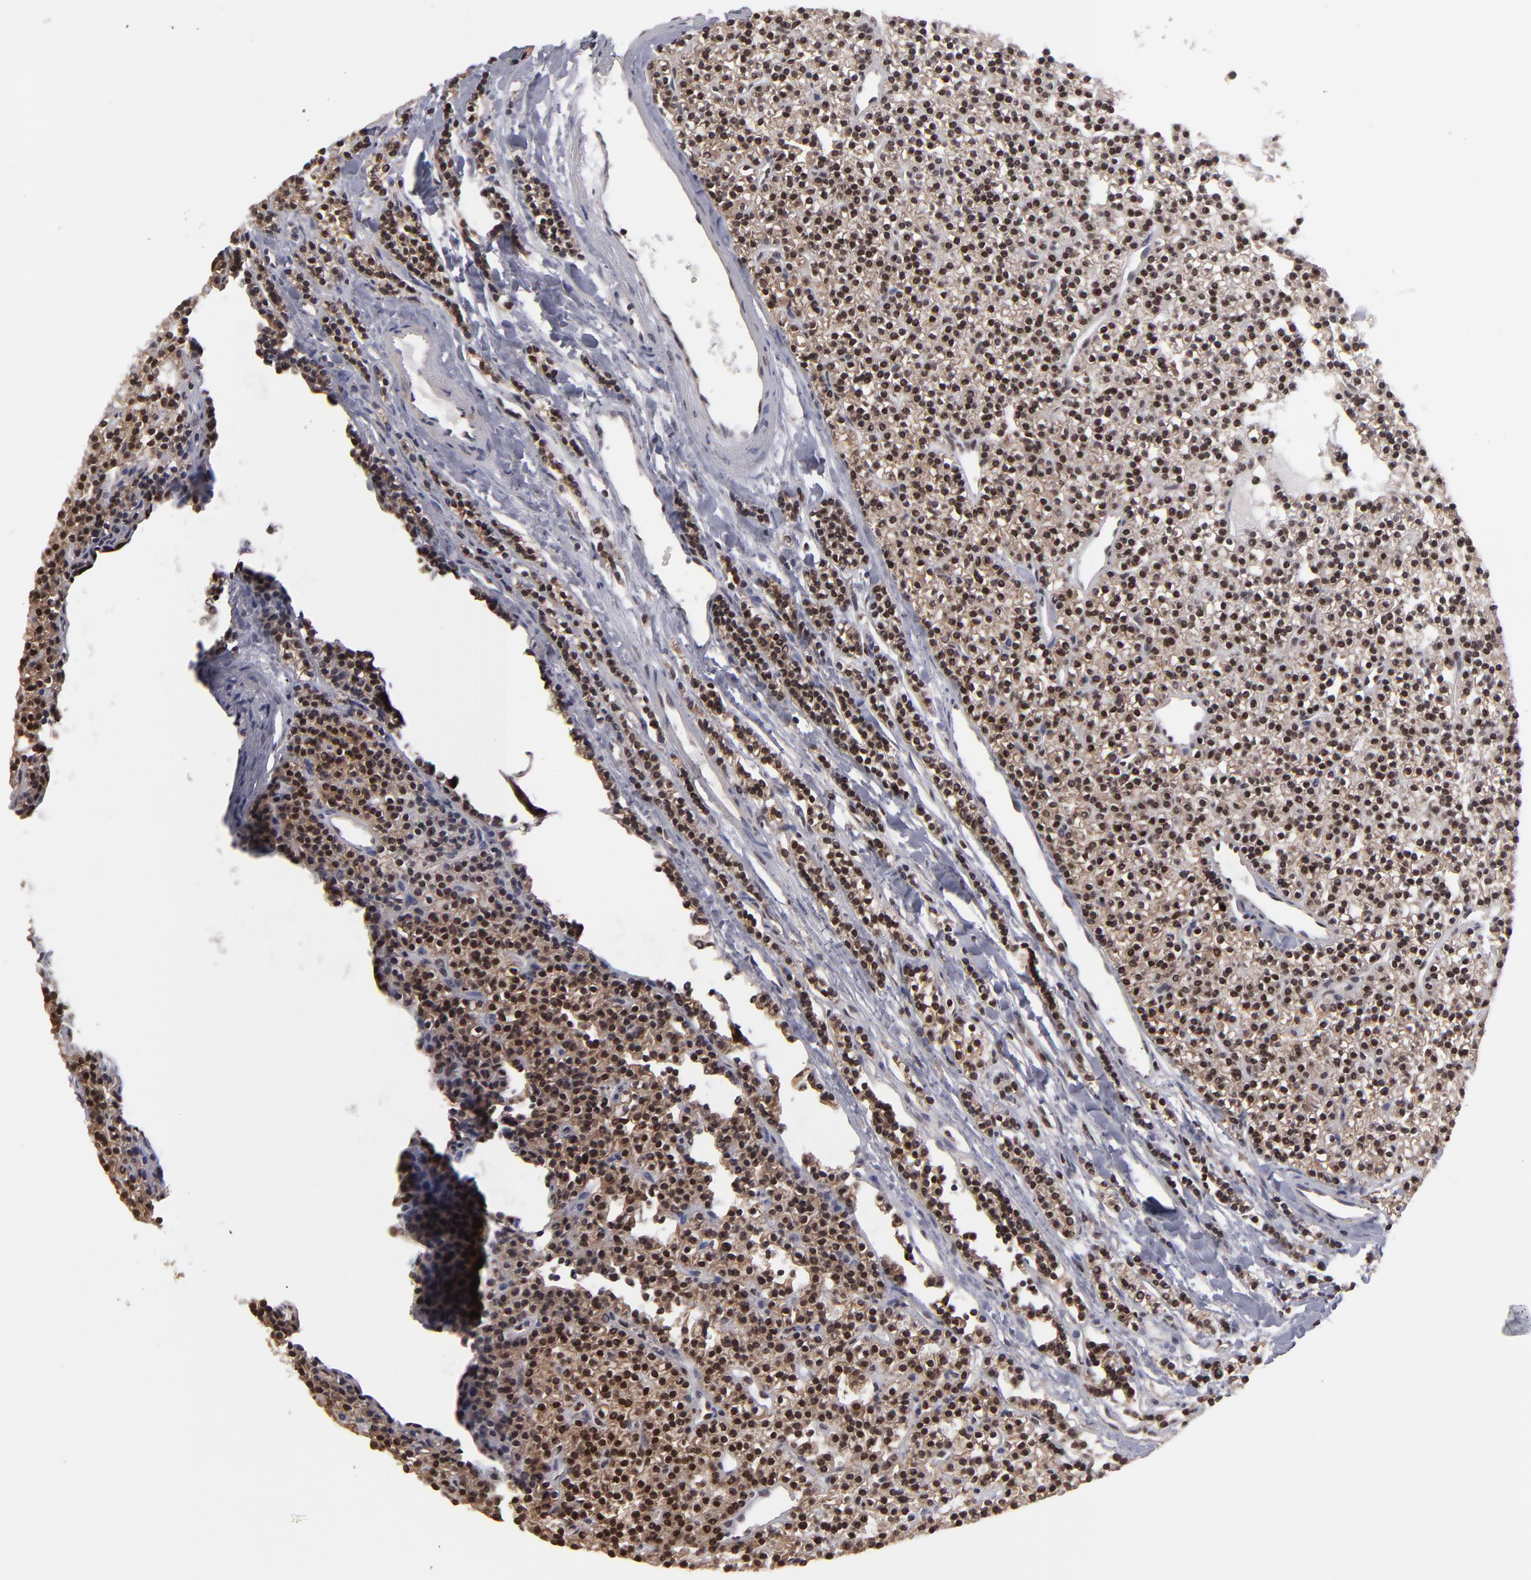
{"staining": {"intensity": "strong", "quantity": ">75%", "location": "cytoplasmic/membranous,nuclear"}, "tissue": "parathyroid gland", "cell_type": "Glandular cells", "image_type": "normal", "snomed": [{"axis": "morphology", "description": "Normal tissue, NOS"}, {"axis": "topography", "description": "Parathyroid gland"}], "caption": "The immunohistochemical stain shows strong cytoplasmic/membranous,nuclear positivity in glandular cells of normal parathyroid gland. (DAB (3,3'-diaminobenzidine) IHC with brightfield microscopy, high magnification).", "gene": "RGS6", "patient": {"sex": "female", "age": 45}}